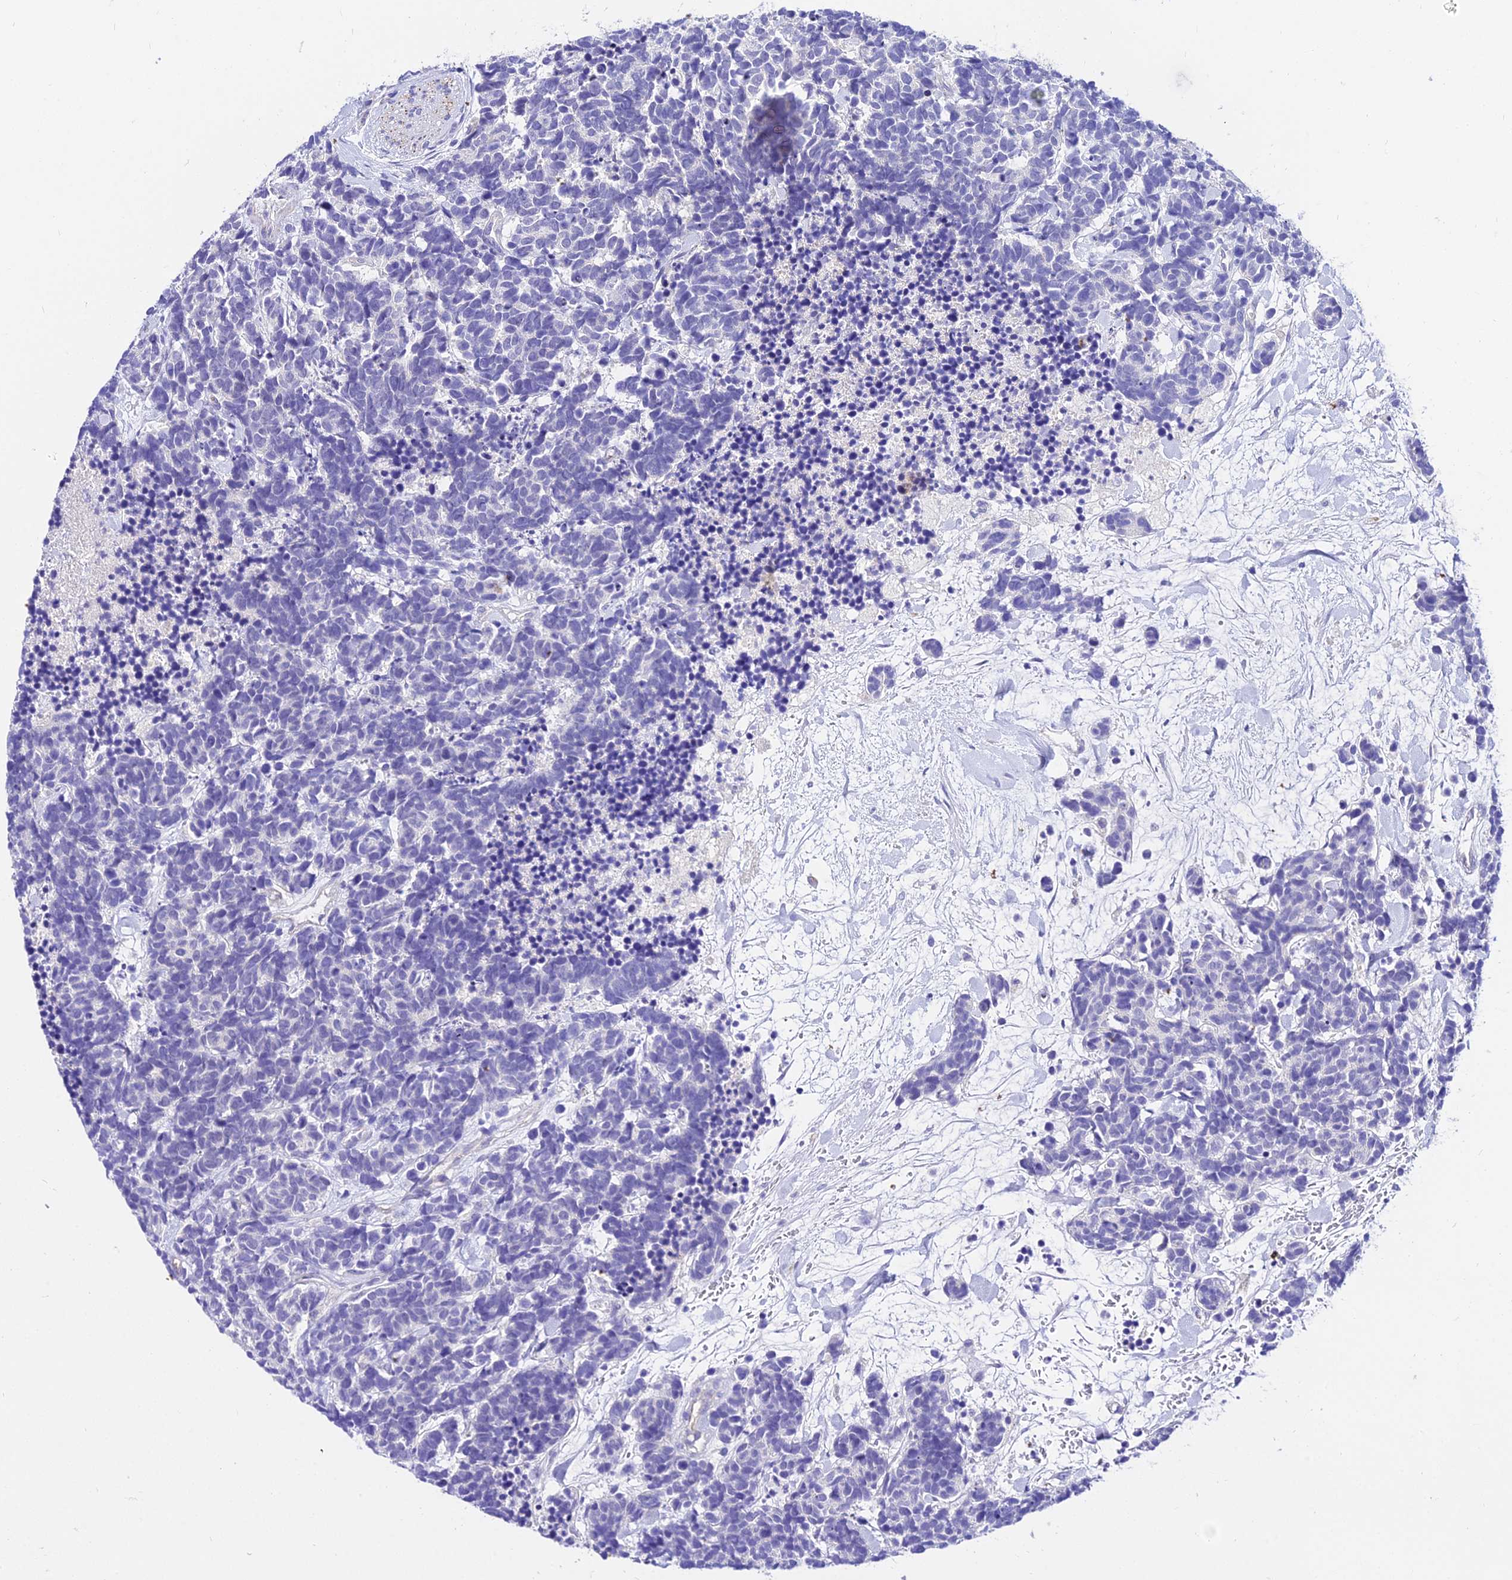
{"staining": {"intensity": "negative", "quantity": "none", "location": "none"}, "tissue": "carcinoid", "cell_type": "Tumor cells", "image_type": "cancer", "snomed": [{"axis": "morphology", "description": "Carcinoma, NOS"}, {"axis": "morphology", "description": "Carcinoid, malignant, NOS"}, {"axis": "topography", "description": "Prostate"}], "caption": "IHC photomicrograph of carcinoma stained for a protein (brown), which displays no expression in tumor cells.", "gene": "DEFB106A", "patient": {"sex": "male", "age": 57}}